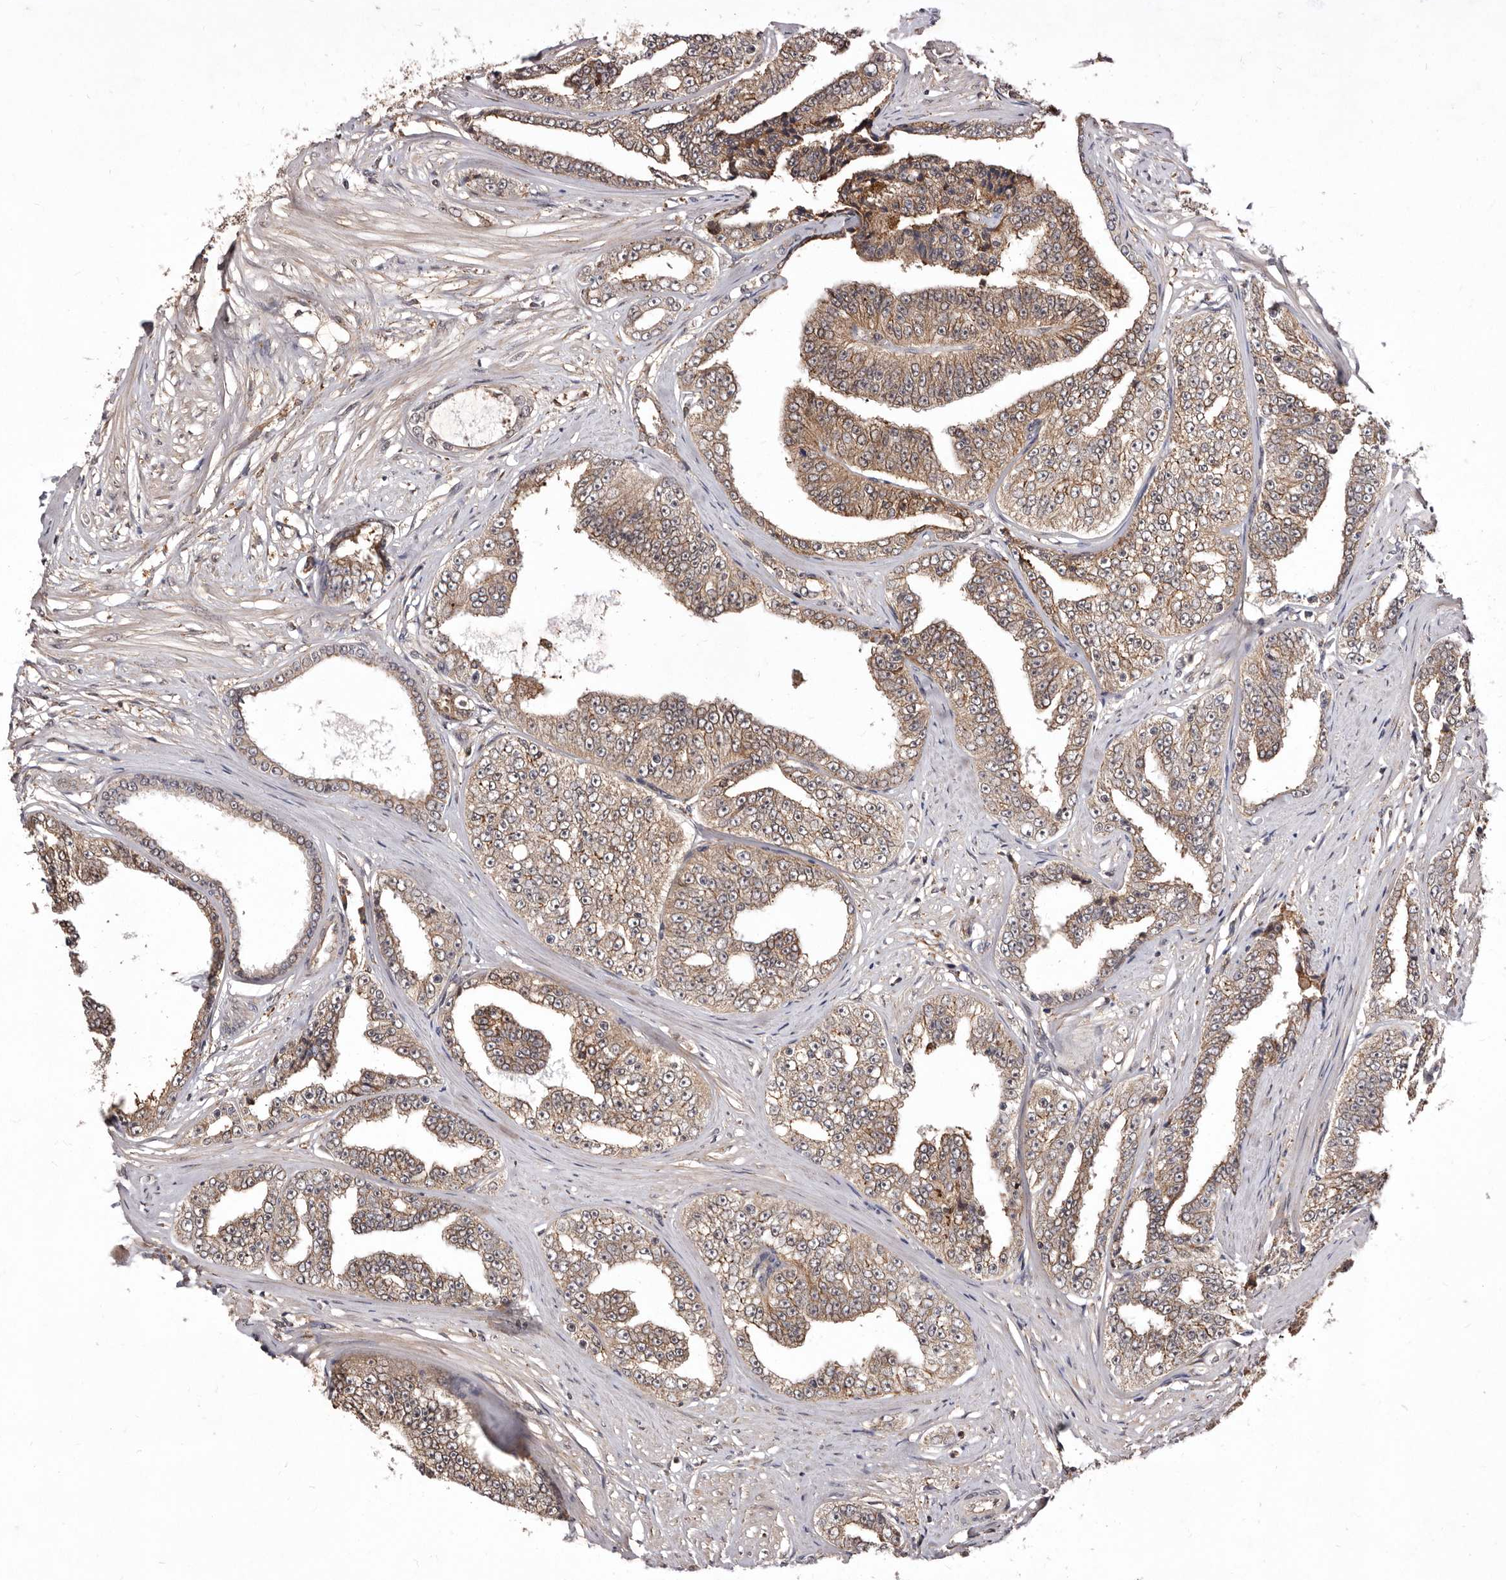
{"staining": {"intensity": "weak", "quantity": ">75%", "location": "cytoplasmic/membranous"}, "tissue": "prostate cancer", "cell_type": "Tumor cells", "image_type": "cancer", "snomed": [{"axis": "morphology", "description": "Adenocarcinoma, High grade"}, {"axis": "topography", "description": "Prostate"}], "caption": "High-power microscopy captured an immunohistochemistry (IHC) image of prostate high-grade adenocarcinoma, revealing weak cytoplasmic/membranous staining in approximately >75% of tumor cells.", "gene": "RRM2B", "patient": {"sex": "male", "age": 71}}